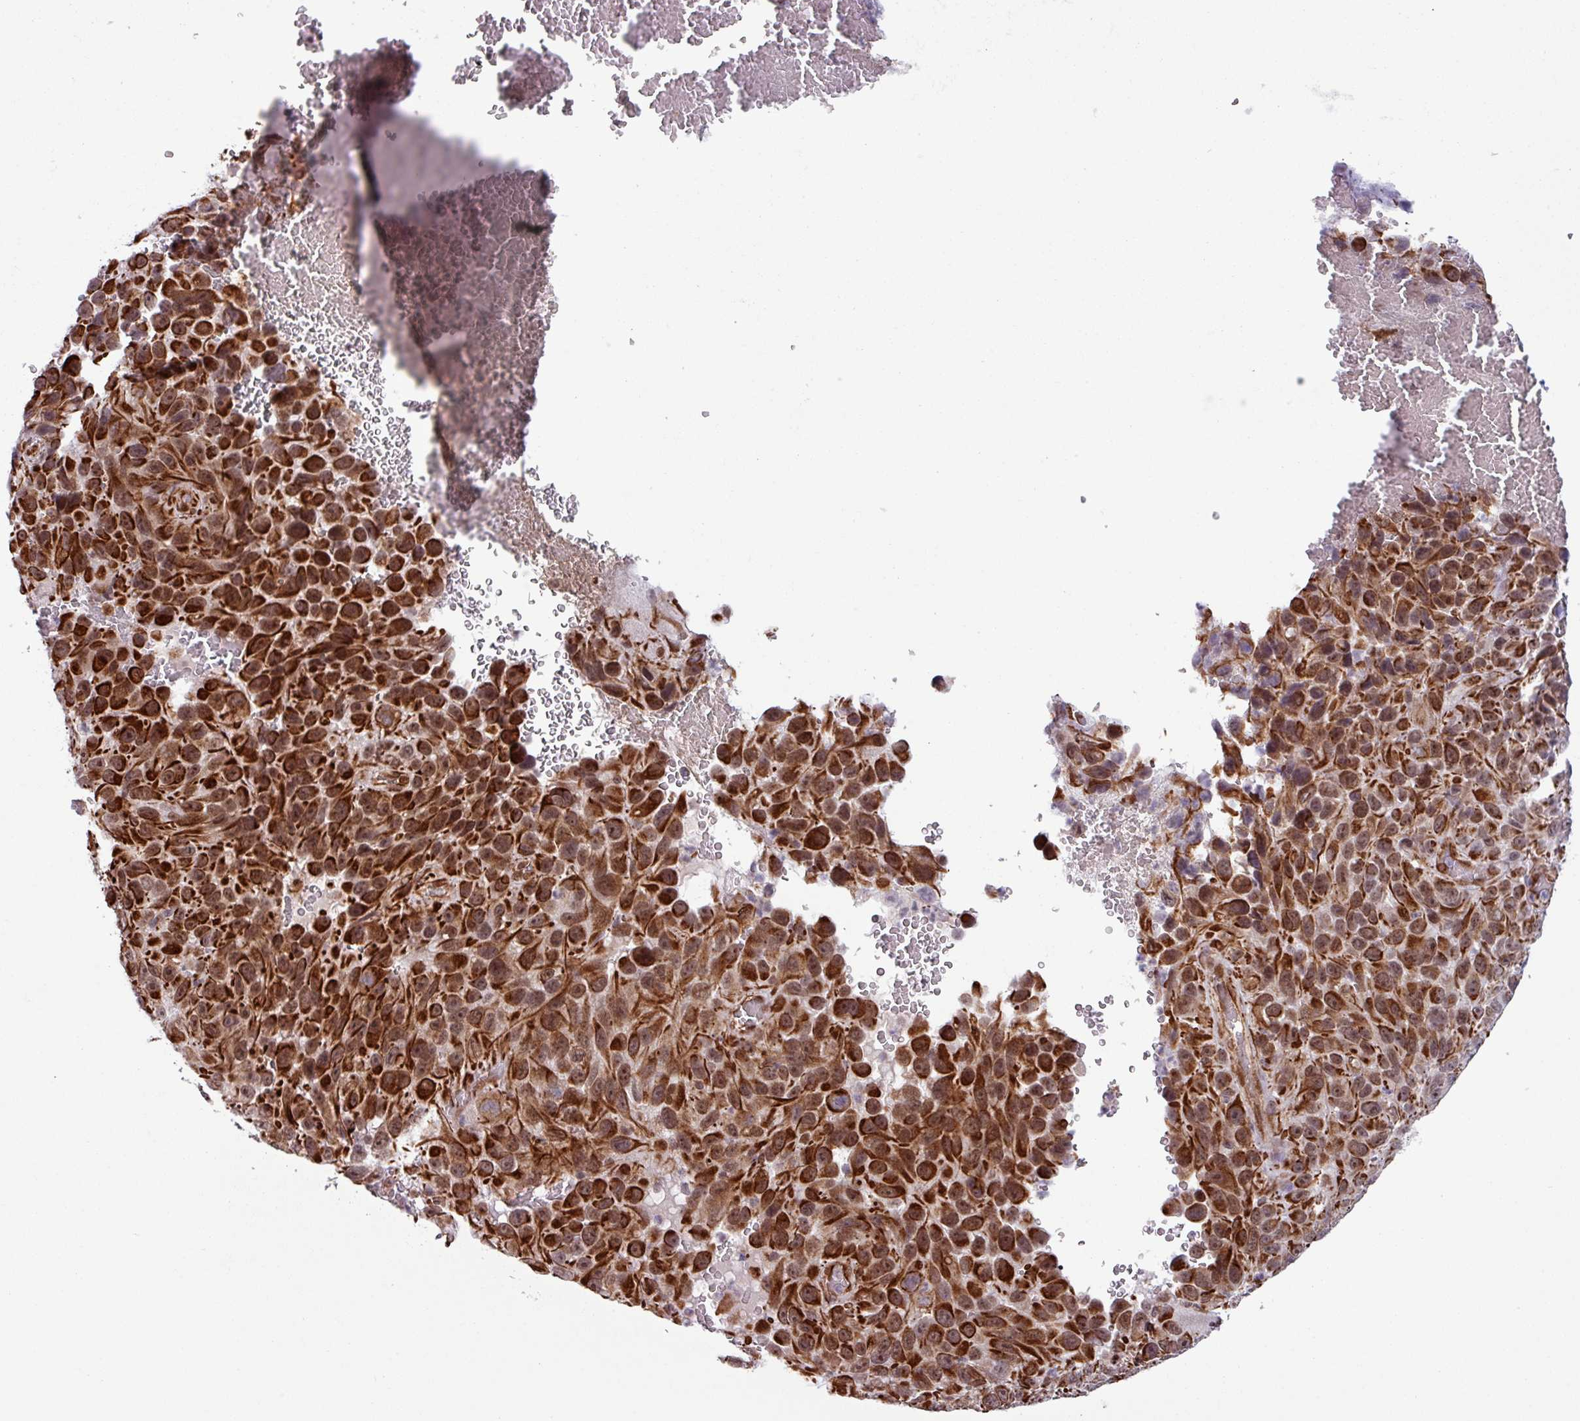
{"staining": {"intensity": "strong", "quantity": ">75%", "location": "cytoplasmic/membranous,nuclear"}, "tissue": "melanoma", "cell_type": "Tumor cells", "image_type": "cancer", "snomed": [{"axis": "morphology", "description": "Malignant melanoma, NOS"}, {"axis": "topography", "description": "Skin"}], "caption": "Immunohistochemistry (IHC) micrograph of neoplastic tissue: melanoma stained using IHC displays high levels of strong protein expression localized specifically in the cytoplasmic/membranous and nuclear of tumor cells, appearing as a cytoplasmic/membranous and nuclear brown color.", "gene": "CHD3", "patient": {"sex": "female", "age": 96}}